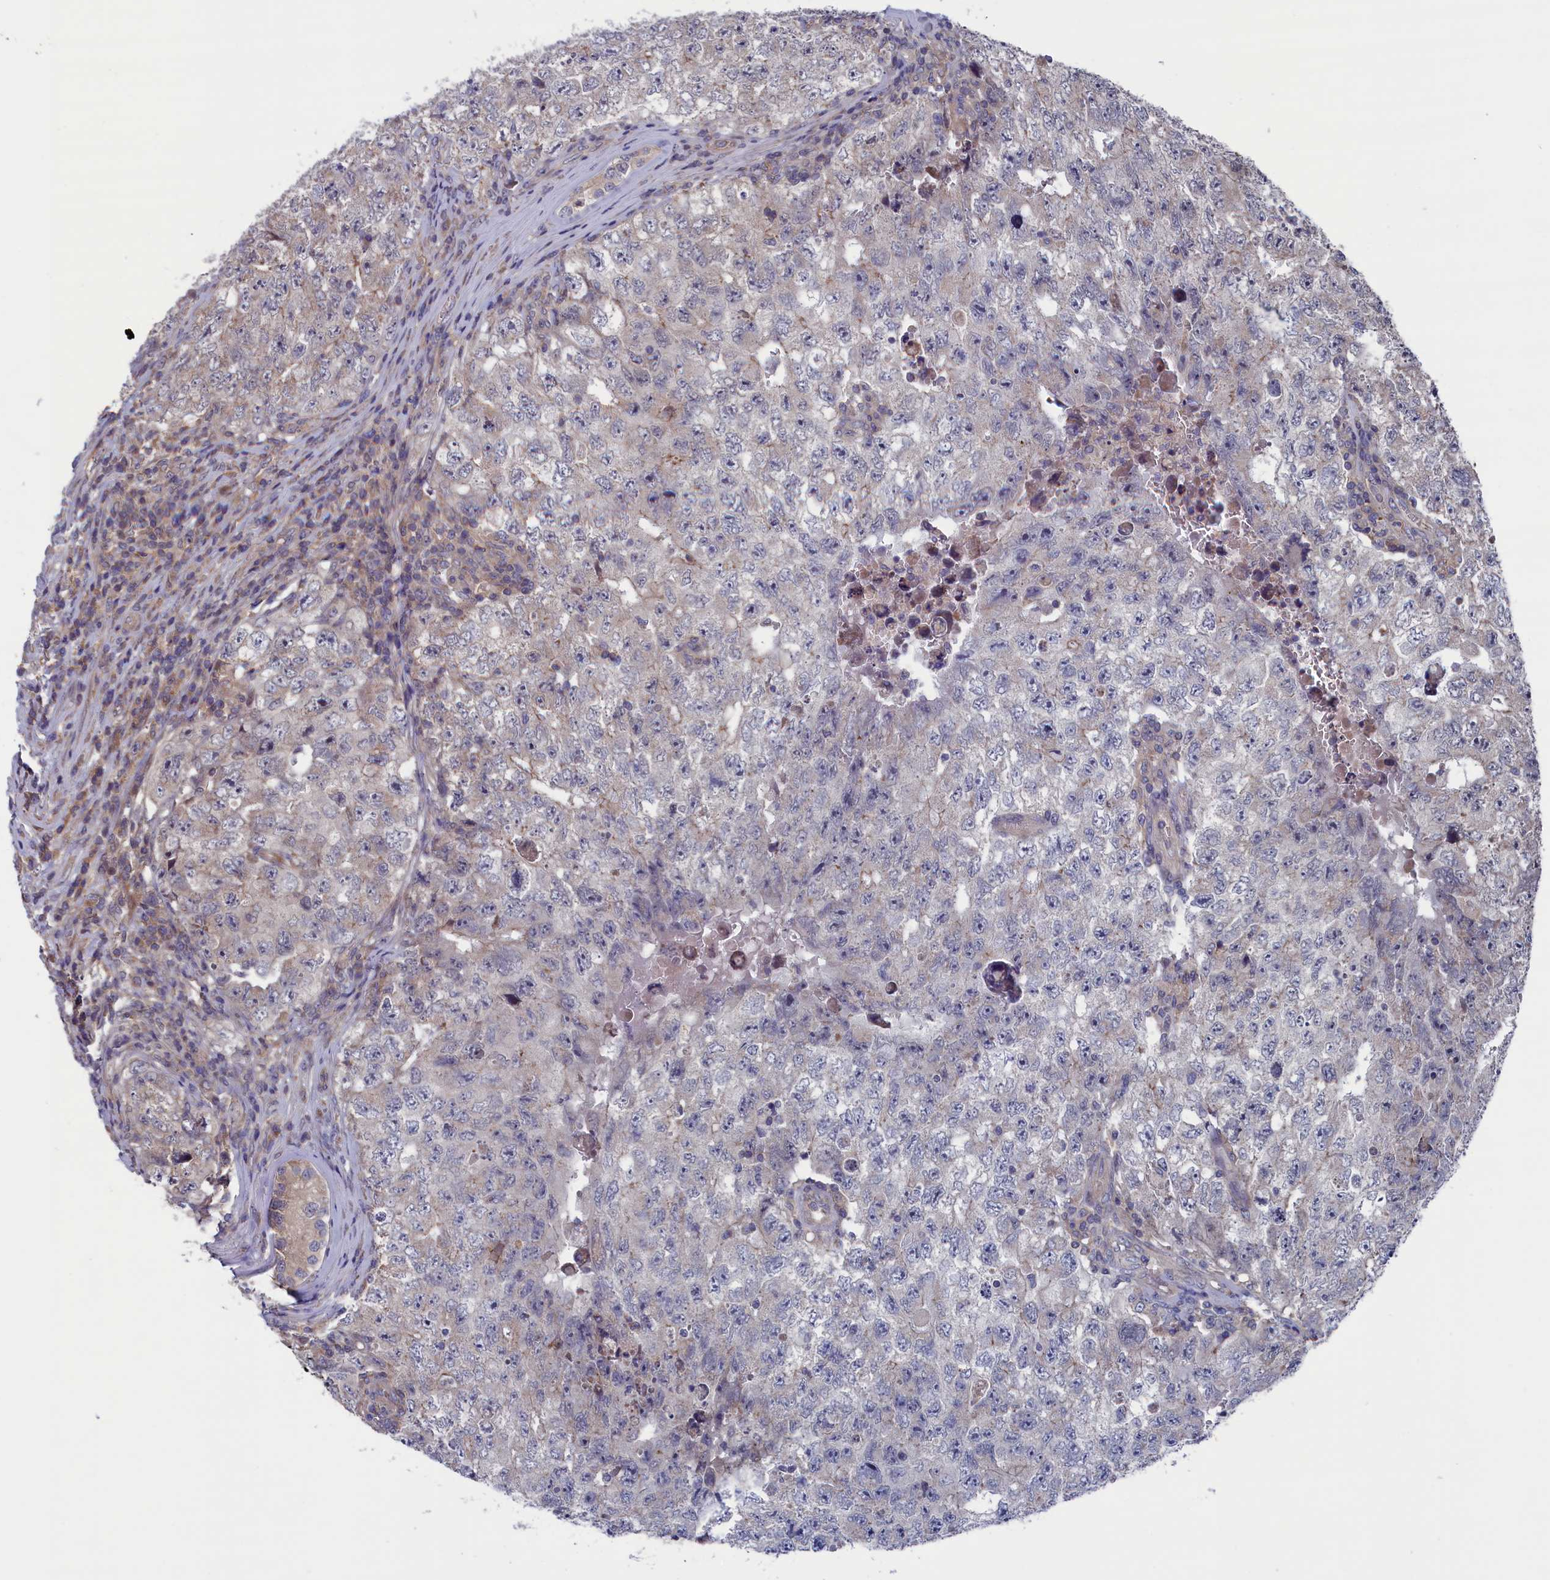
{"staining": {"intensity": "negative", "quantity": "none", "location": "none"}, "tissue": "testis cancer", "cell_type": "Tumor cells", "image_type": "cancer", "snomed": [{"axis": "morphology", "description": "Carcinoma, Embryonal, NOS"}, {"axis": "topography", "description": "Testis"}], "caption": "The image reveals no staining of tumor cells in testis embryonal carcinoma. The staining was performed using DAB to visualize the protein expression in brown, while the nuclei were stained in blue with hematoxylin (Magnification: 20x).", "gene": "SPATA13", "patient": {"sex": "male", "age": 17}}